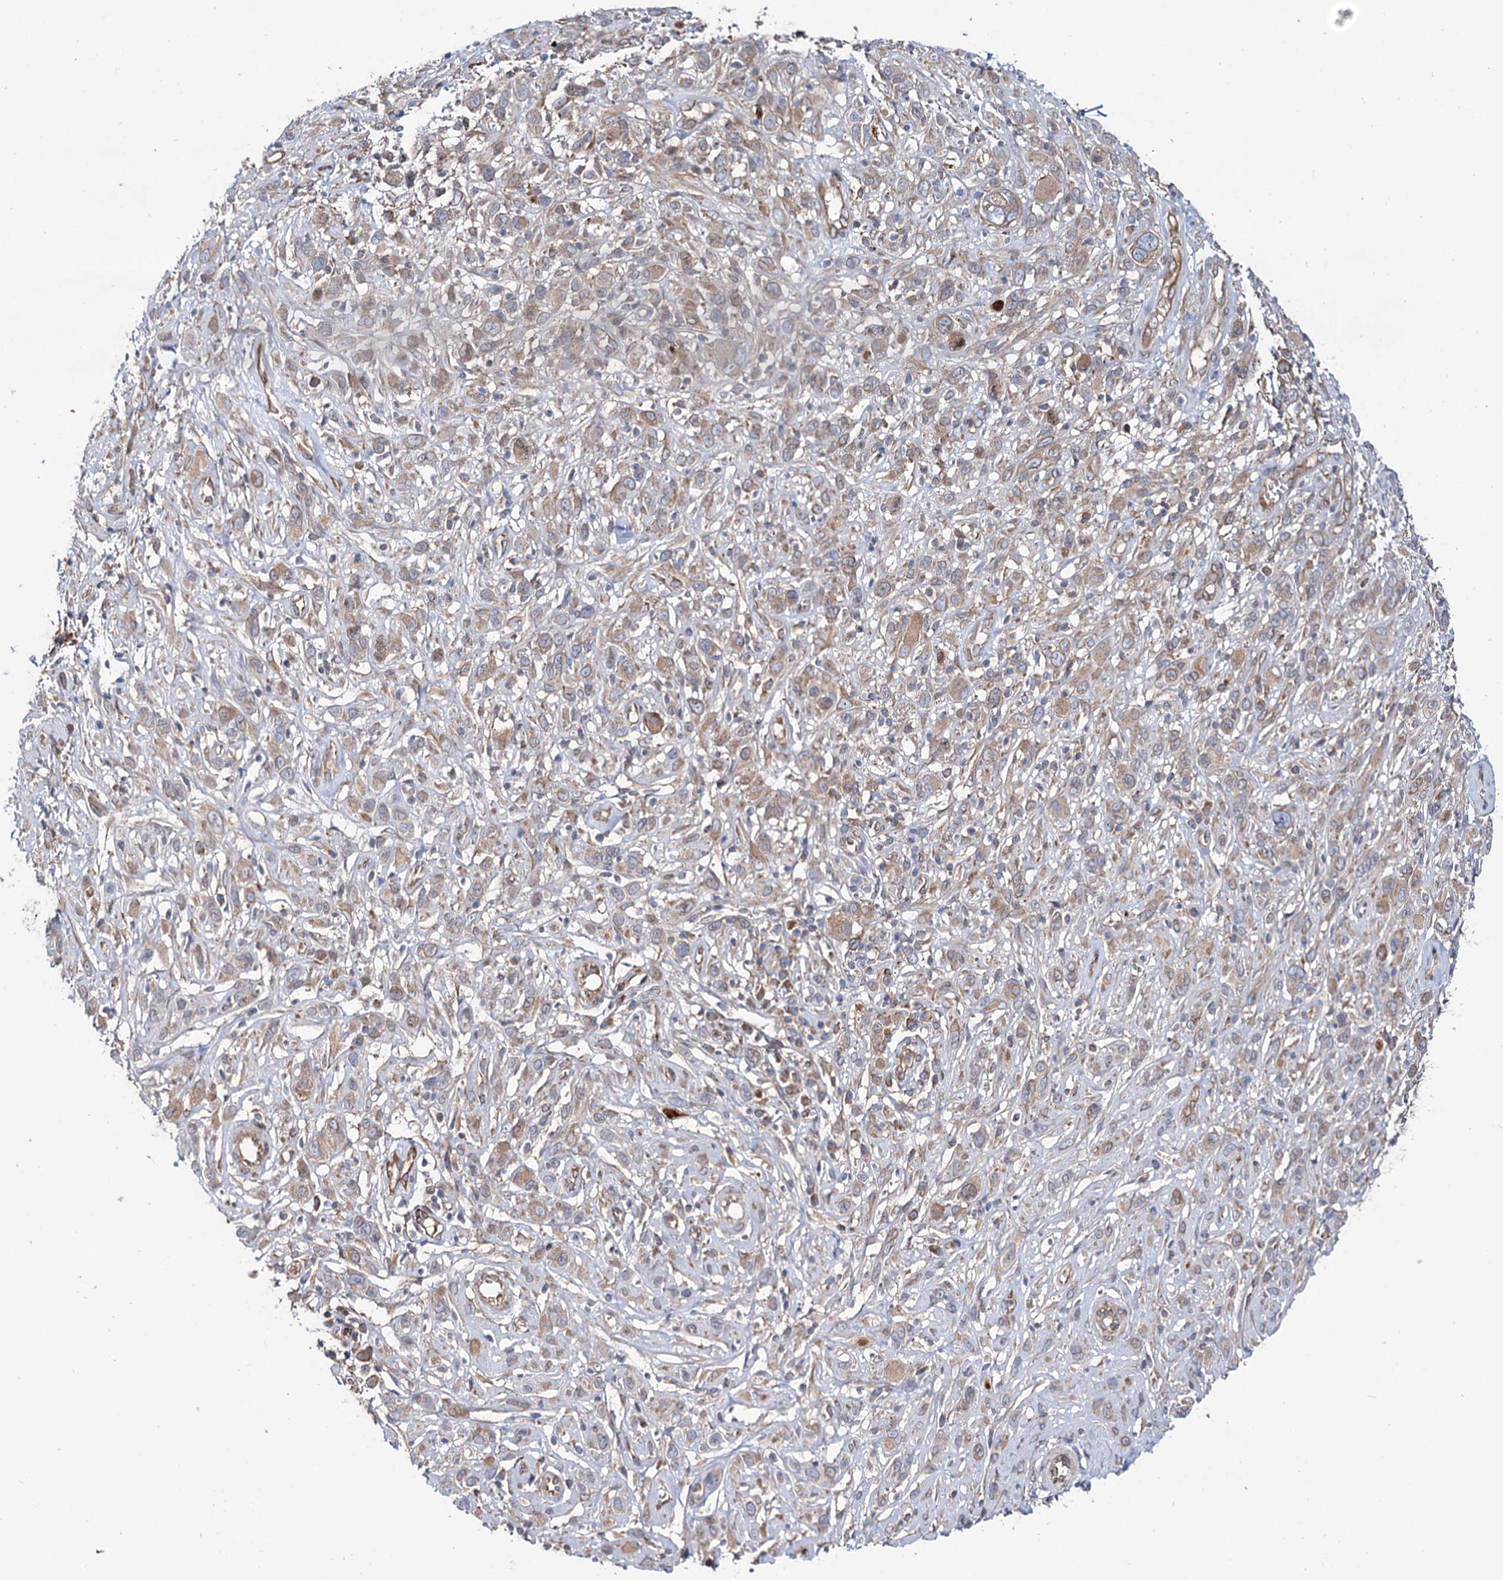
{"staining": {"intensity": "strong", "quantity": "25%-75%", "location": "cytoplasmic/membranous"}, "tissue": "melanoma", "cell_type": "Tumor cells", "image_type": "cancer", "snomed": [{"axis": "morphology", "description": "Malignant melanoma, NOS"}, {"axis": "topography", "description": "Skin of trunk"}], "caption": "The photomicrograph reveals immunohistochemical staining of malignant melanoma. There is strong cytoplasmic/membranous positivity is identified in about 25%-75% of tumor cells. (DAB (3,3'-diaminobenzidine) IHC, brown staining for protein, blue staining for nuclei).", "gene": "PTDSS2", "patient": {"sex": "male", "age": 71}}